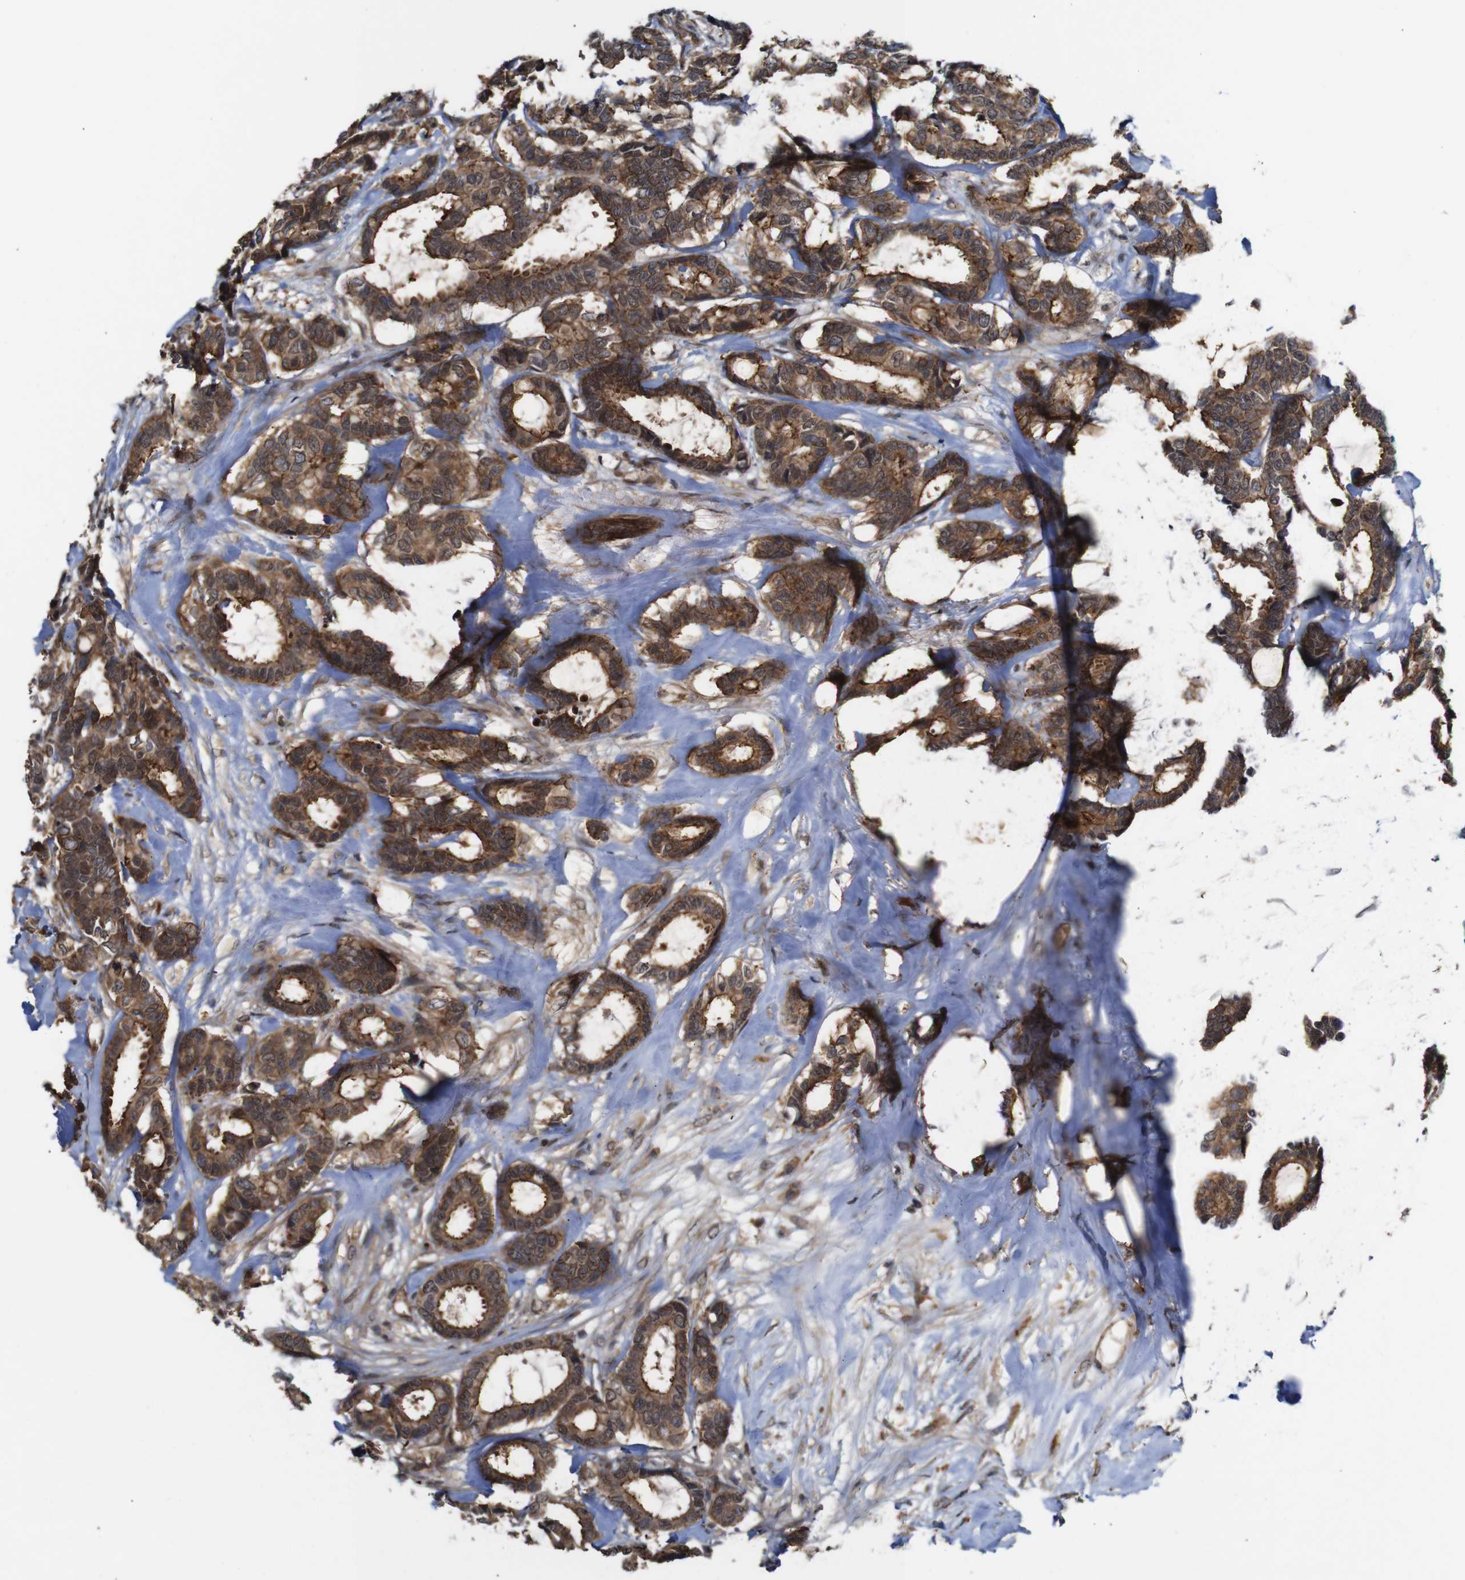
{"staining": {"intensity": "moderate", "quantity": ">75%", "location": "cytoplasmic/membranous"}, "tissue": "breast cancer", "cell_type": "Tumor cells", "image_type": "cancer", "snomed": [{"axis": "morphology", "description": "Duct carcinoma"}, {"axis": "topography", "description": "Breast"}], "caption": "Immunohistochemical staining of human breast cancer shows medium levels of moderate cytoplasmic/membranous expression in about >75% of tumor cells.", "gene": "NANOS1", "patient": {"sex": "female", "age": 87}}